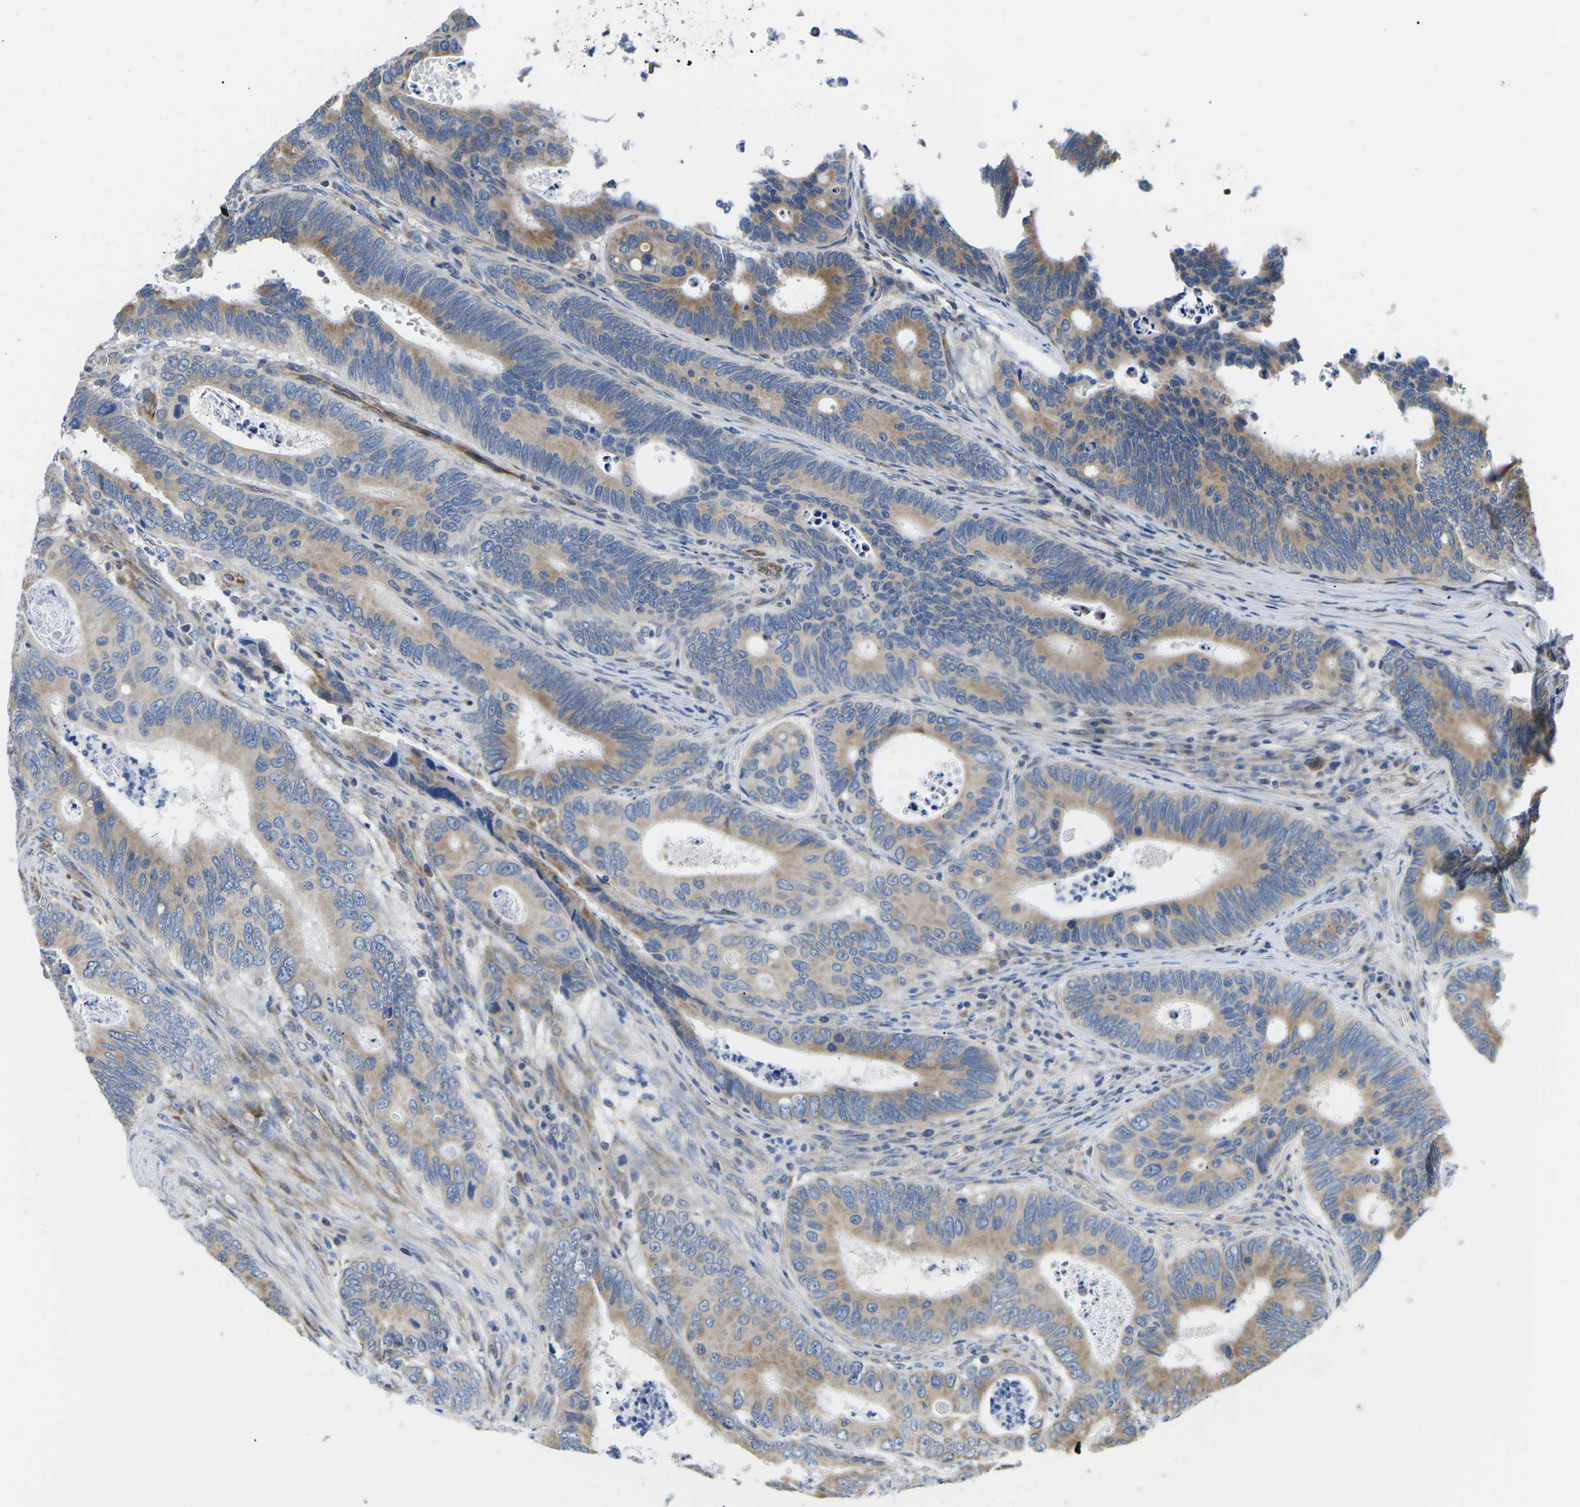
{"staining": {"intensity": "moderate", "quantity": ">75%", "location": "cytoplasmic/membranous"}, "tissue": "colorectal cancer", "cell_type": "Tumor cells", "image_type": "cancer", "snomed": [{"axis": "morphology", "description": "Inflammation, NOS"}, {"axis": "morphology", "description": "Adenocarcinoma, NOS"}, {"axis": "topography", "description": "Colon"}], "caption": "Colorectal adenocarcinoma stained for a protein (brown) reveals moderate cytoplasmic/membranous positive staining in approximately >75% of tumor cells.", "gene": "TMEFF2", "patient": {"sex": "male", "age": 72}}